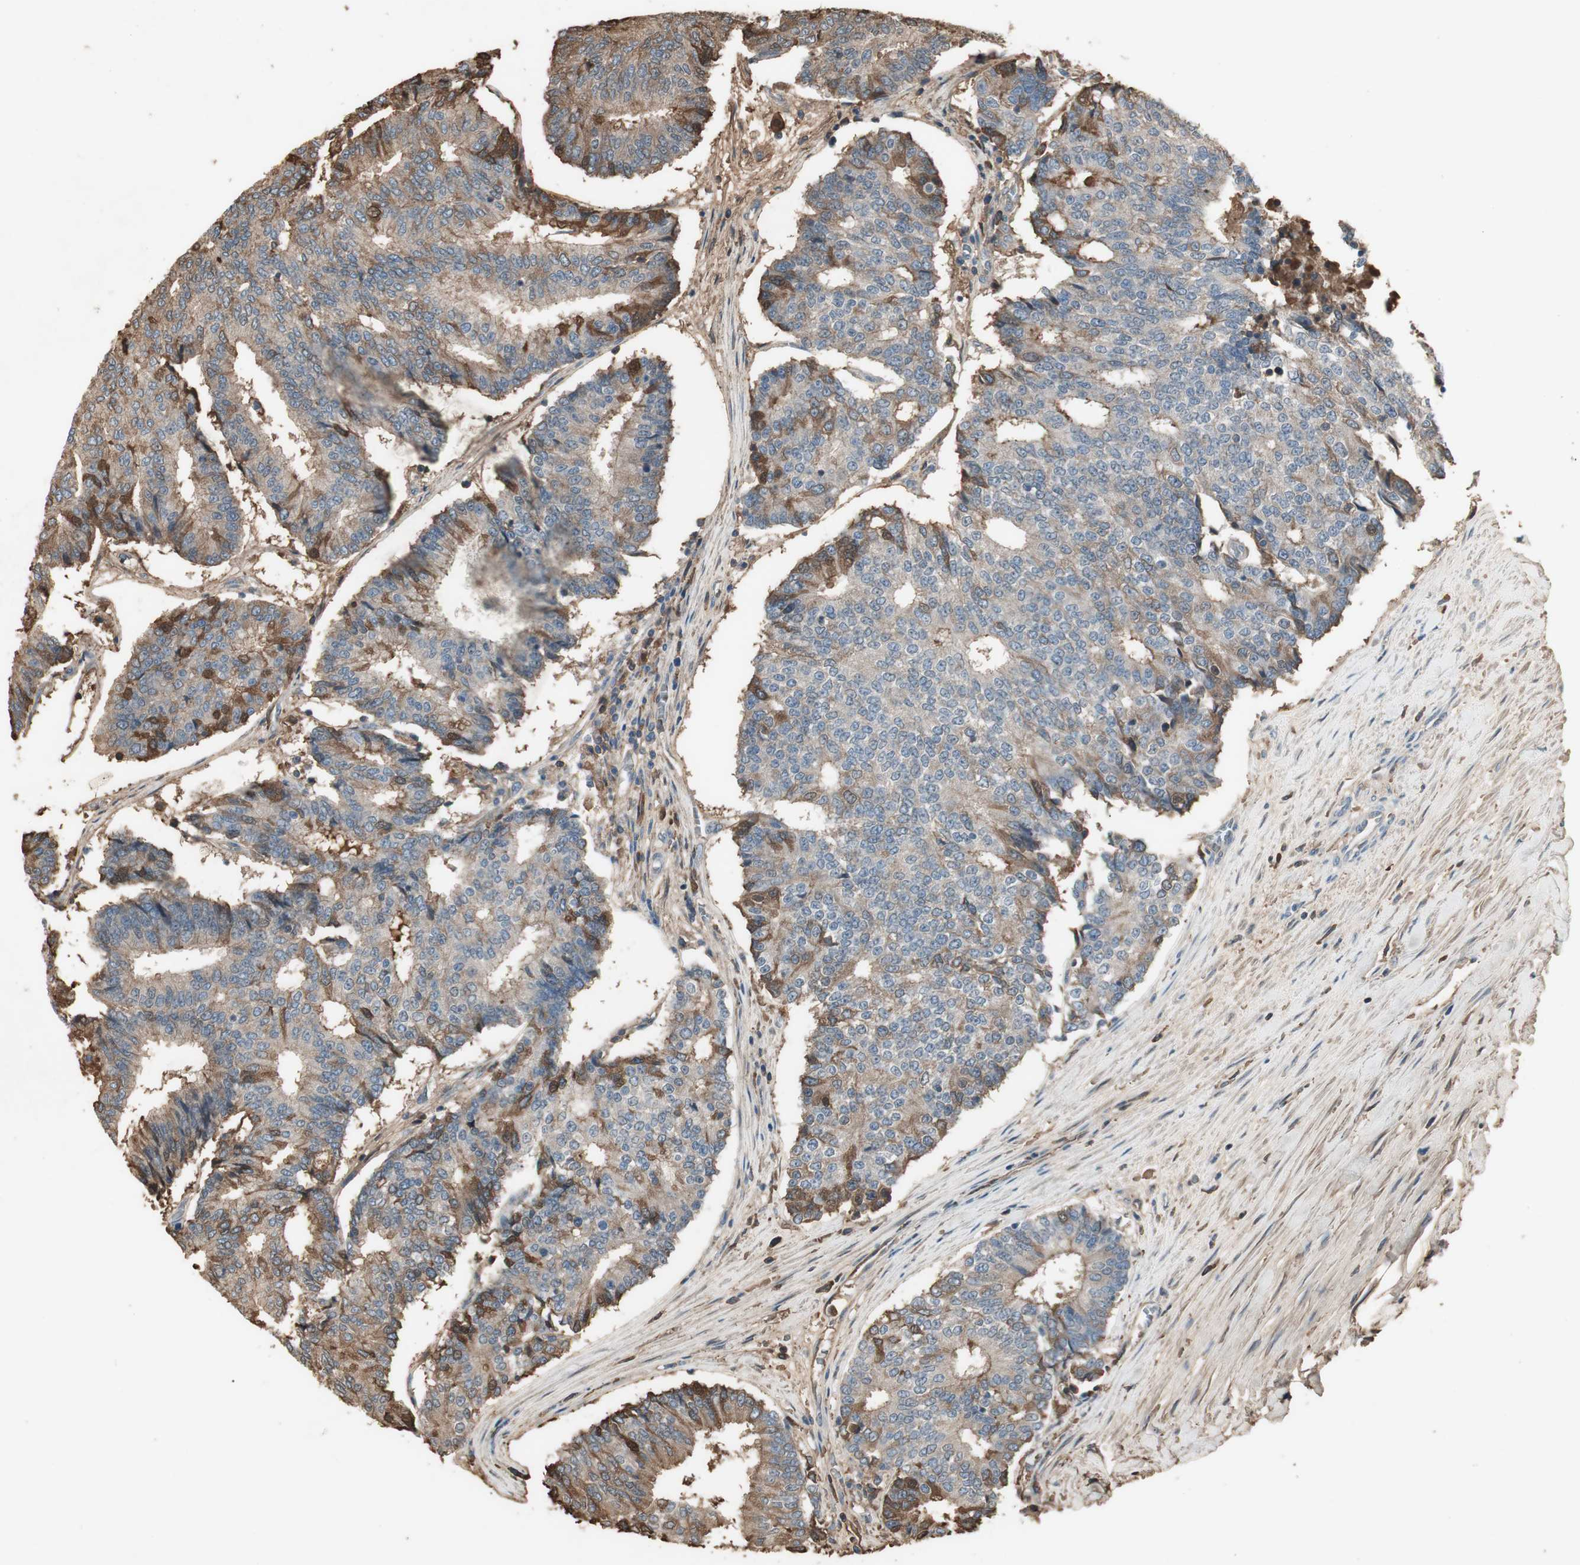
{"staining": {"intensity": "moderate", "quantity": "25%-75%", "location": "cytoplasmic/membranous"}, "tissue": "prostate cancer", "cell_type": "Tumor cells", "image_type": "cancer", "snomed": [{"axis": "morphology", "description": "Adenocarcinoma, High grade"}, {"axis": "topography", "description": "Prostate"}], "caption": "Approximately 25%-75% of tumor cells in human high-grade adenocarcinoma (prostate) show moderate cytoplasmic/membranous protein positivity as visualized by brown immunohistochemical staining.", "gene": "MMP14", "patient": {"sex": "male", "age": 55}}